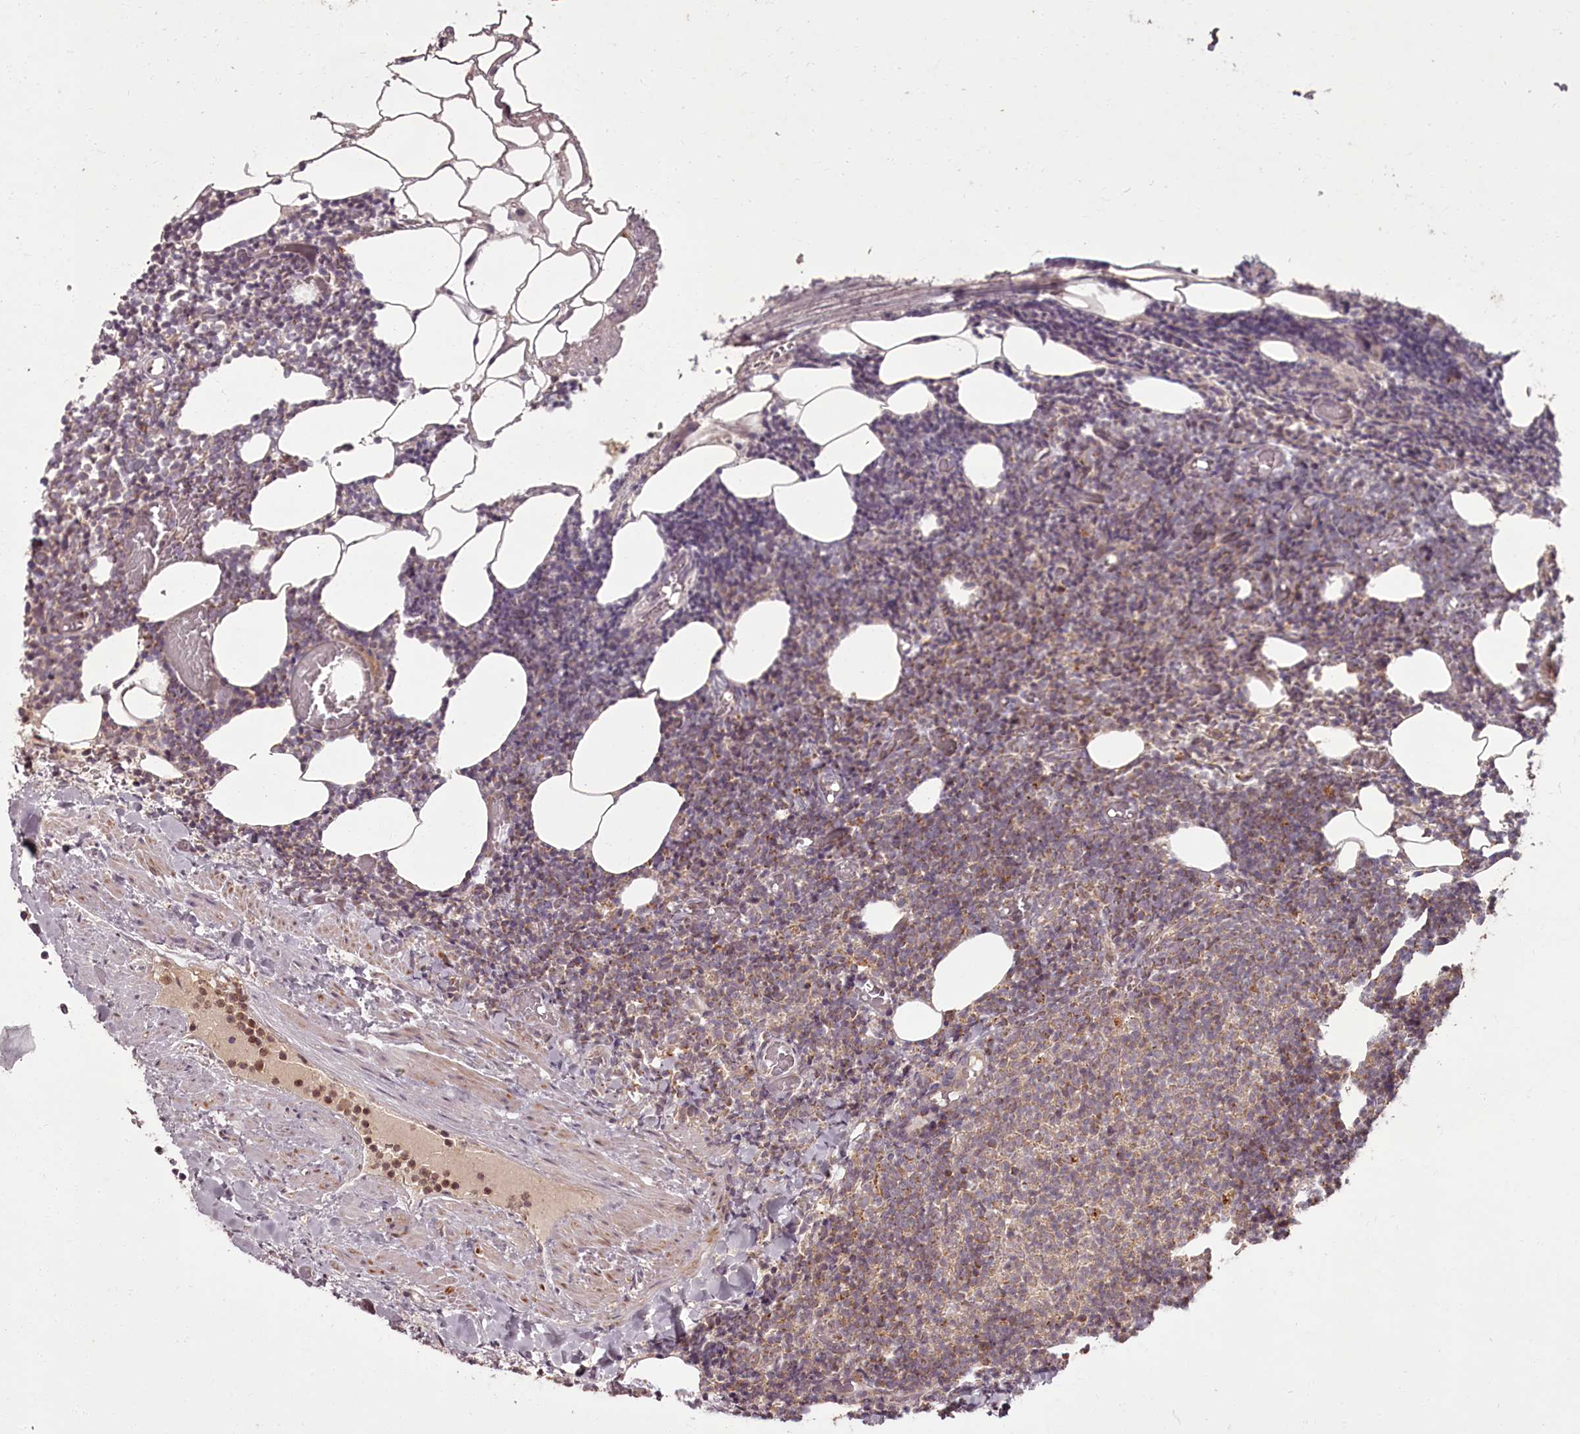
{"staining": {"intensity": "moderate", "quantity": "25%-75%", "location": "cytoplasmic/membranous"}, "tissue": "lymphoma", "cell_type": "Tumor cells", "image_type": "cancer", "snomed": [{"axis": "morphology", "description": "Malignant lymphoma, non-Hodgkin's type, Low grade"}, {"axis": "topography", "description": "Lymph node"}], "caption": "This image displays immunohistochemistry staining of human malignant lymphoma, non-Hodgkin's type (low-grade), with medium moderate cytoplasmic/membranous expression in about 25%-75% of tumor cells.", "gene": "PCBP2", "patient": {"sex": "male", "age": 66}}